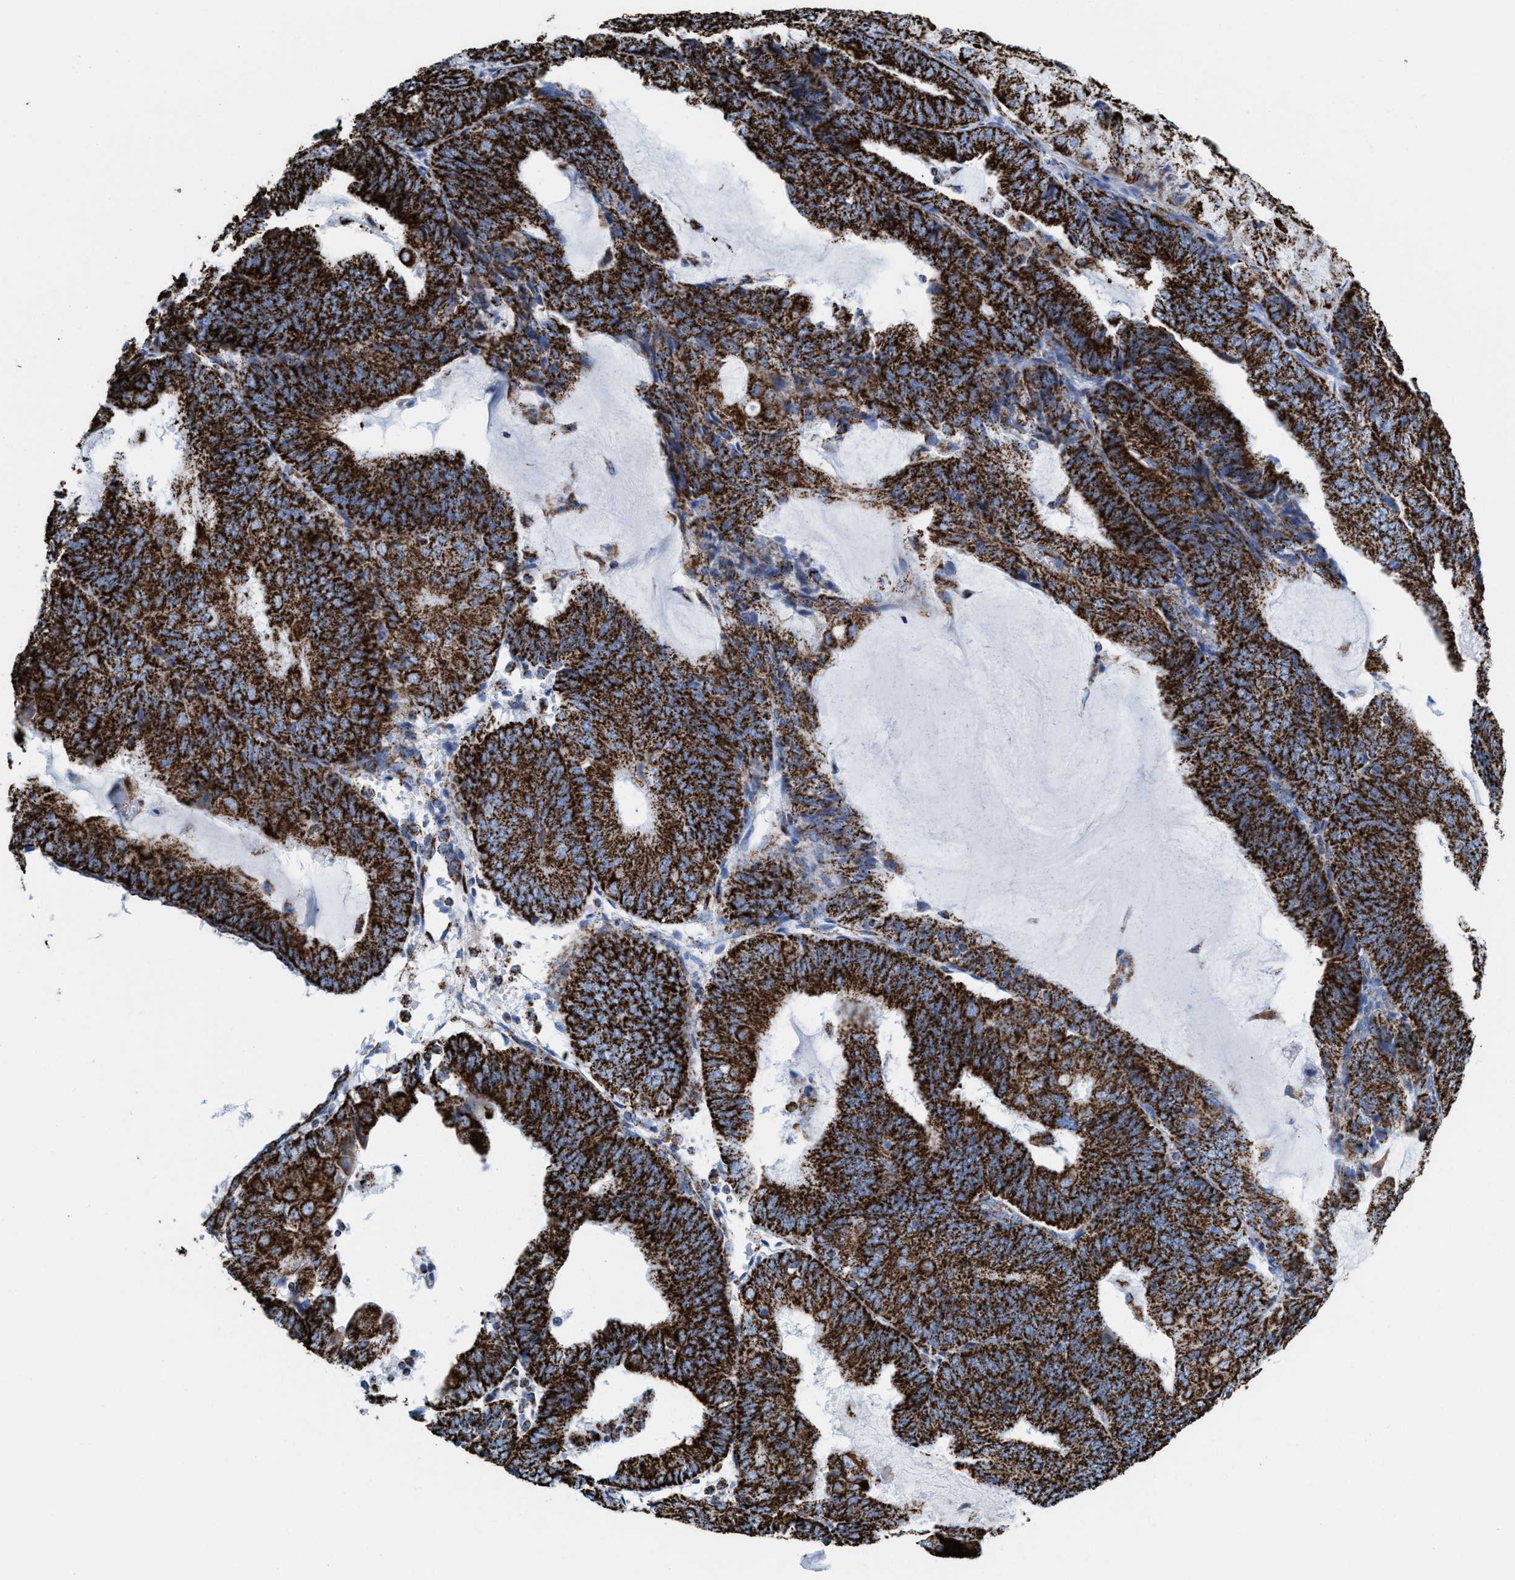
{"staining": {"intensity": "strong", "quantity": ">75%", "location": "cytoplasmic/membranous"}, "tissue": "endometrial cancer", "cell_type": "Tumor cells", "image_type": "cancer", "snomed": [{"axis": "morphology", "description": "Adenocarcinoma, NOS"}, {"axis": "topography", "description": "Endometrium"}], "caption": "This is an image of immunohistochemistry staining of adenocarcinoma (endometrial), which shows strong staining in the cytoplasmic/membranous of tumor cells.", "gene": "ECHS1", "patient": {"sex": "female", "age": 81}}